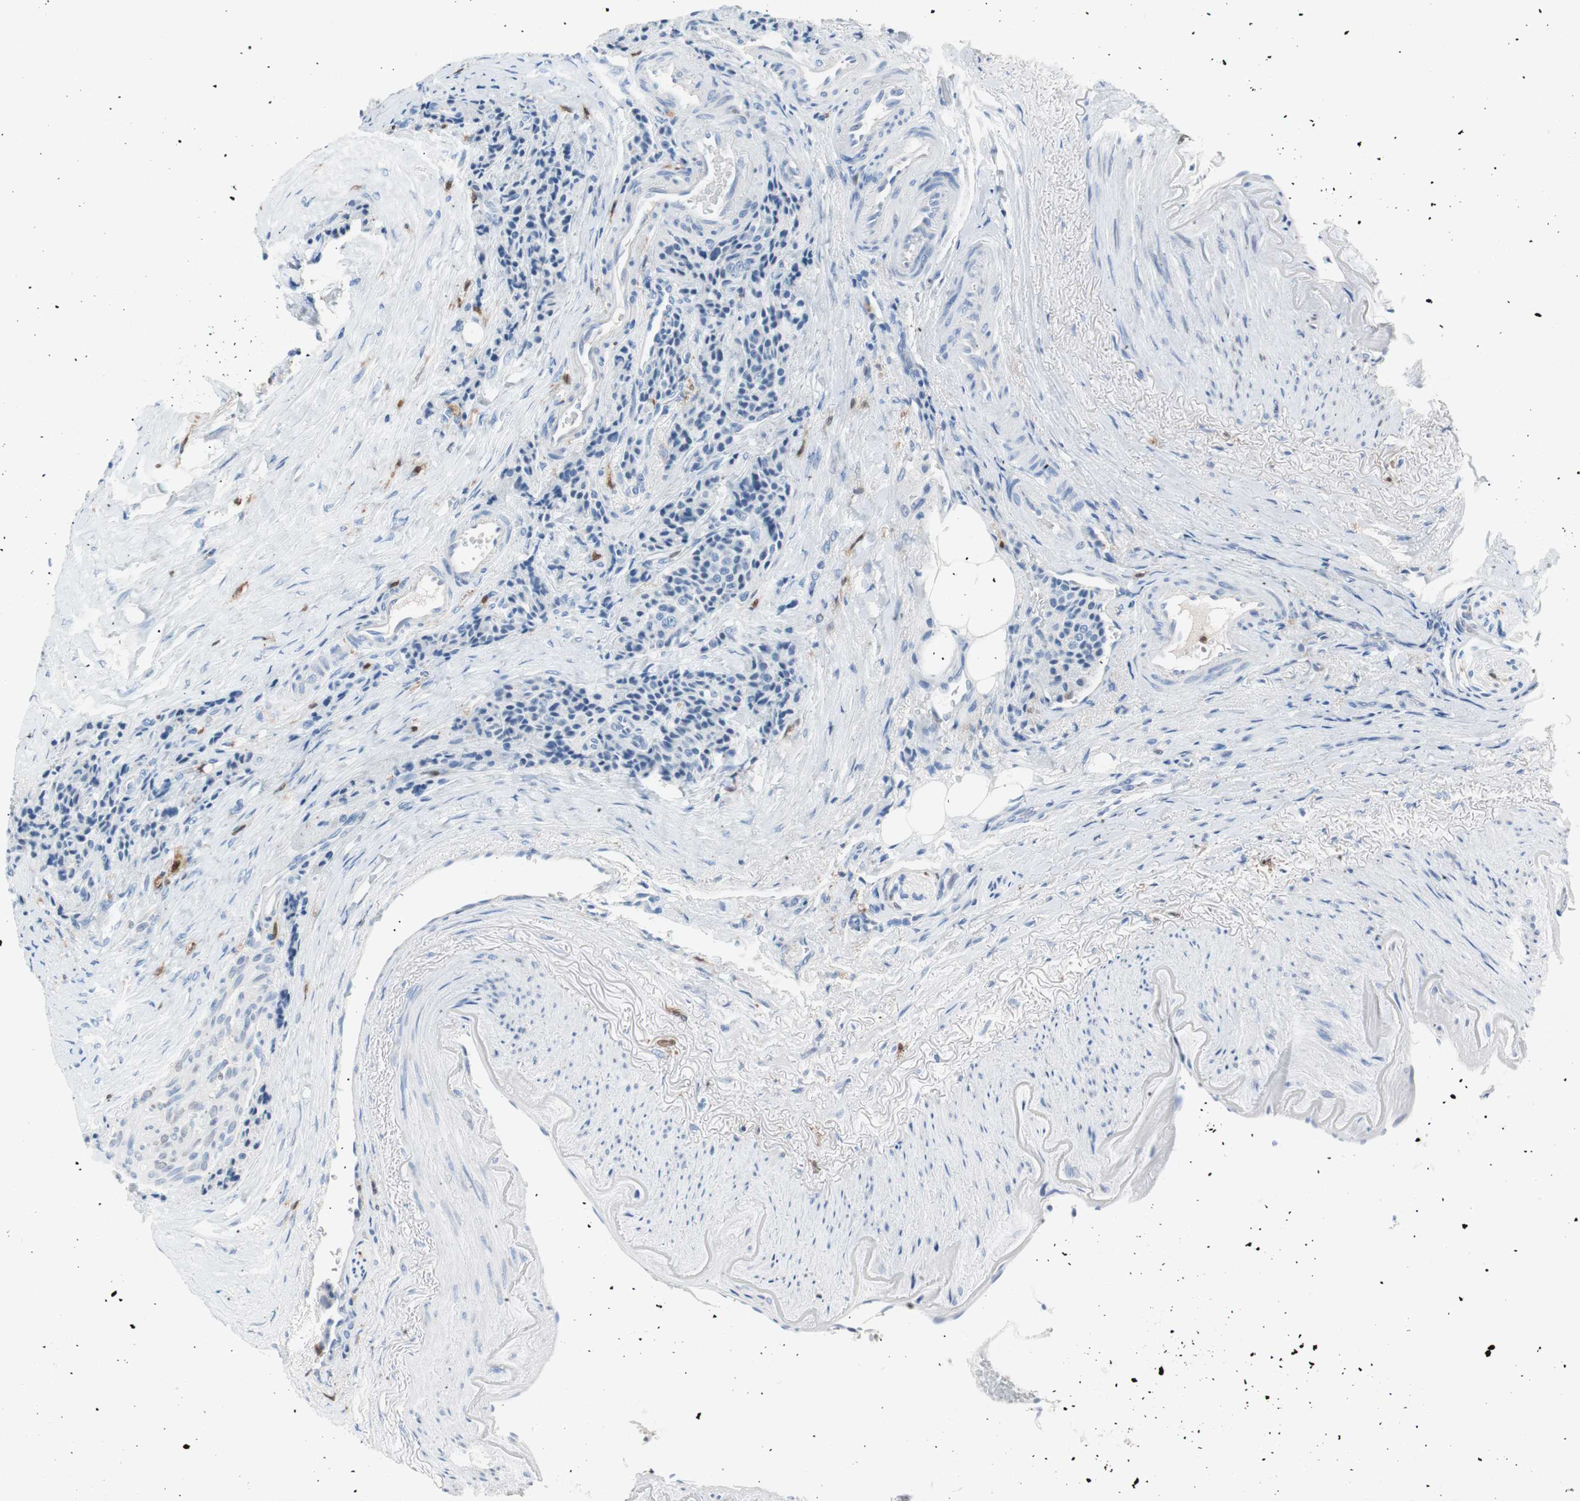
{"staining": {"intensity": "negative", "quantity": "none", "location": "none"}, "tissue": "carcinoid", "cell_type": "Tumor cells", "image_type": "cancer", "snomed": [{"axis": "morphology", "description": "Carcinoid, malignant, NOS"}, {"axis": "topography", "description": "Colon"}], "caption": "Immunohistochemical staining of human carcinoid displays no significant expression in tumor cells.", "gene": "IL18", "patient": {"sex": "female", "age": 61}}